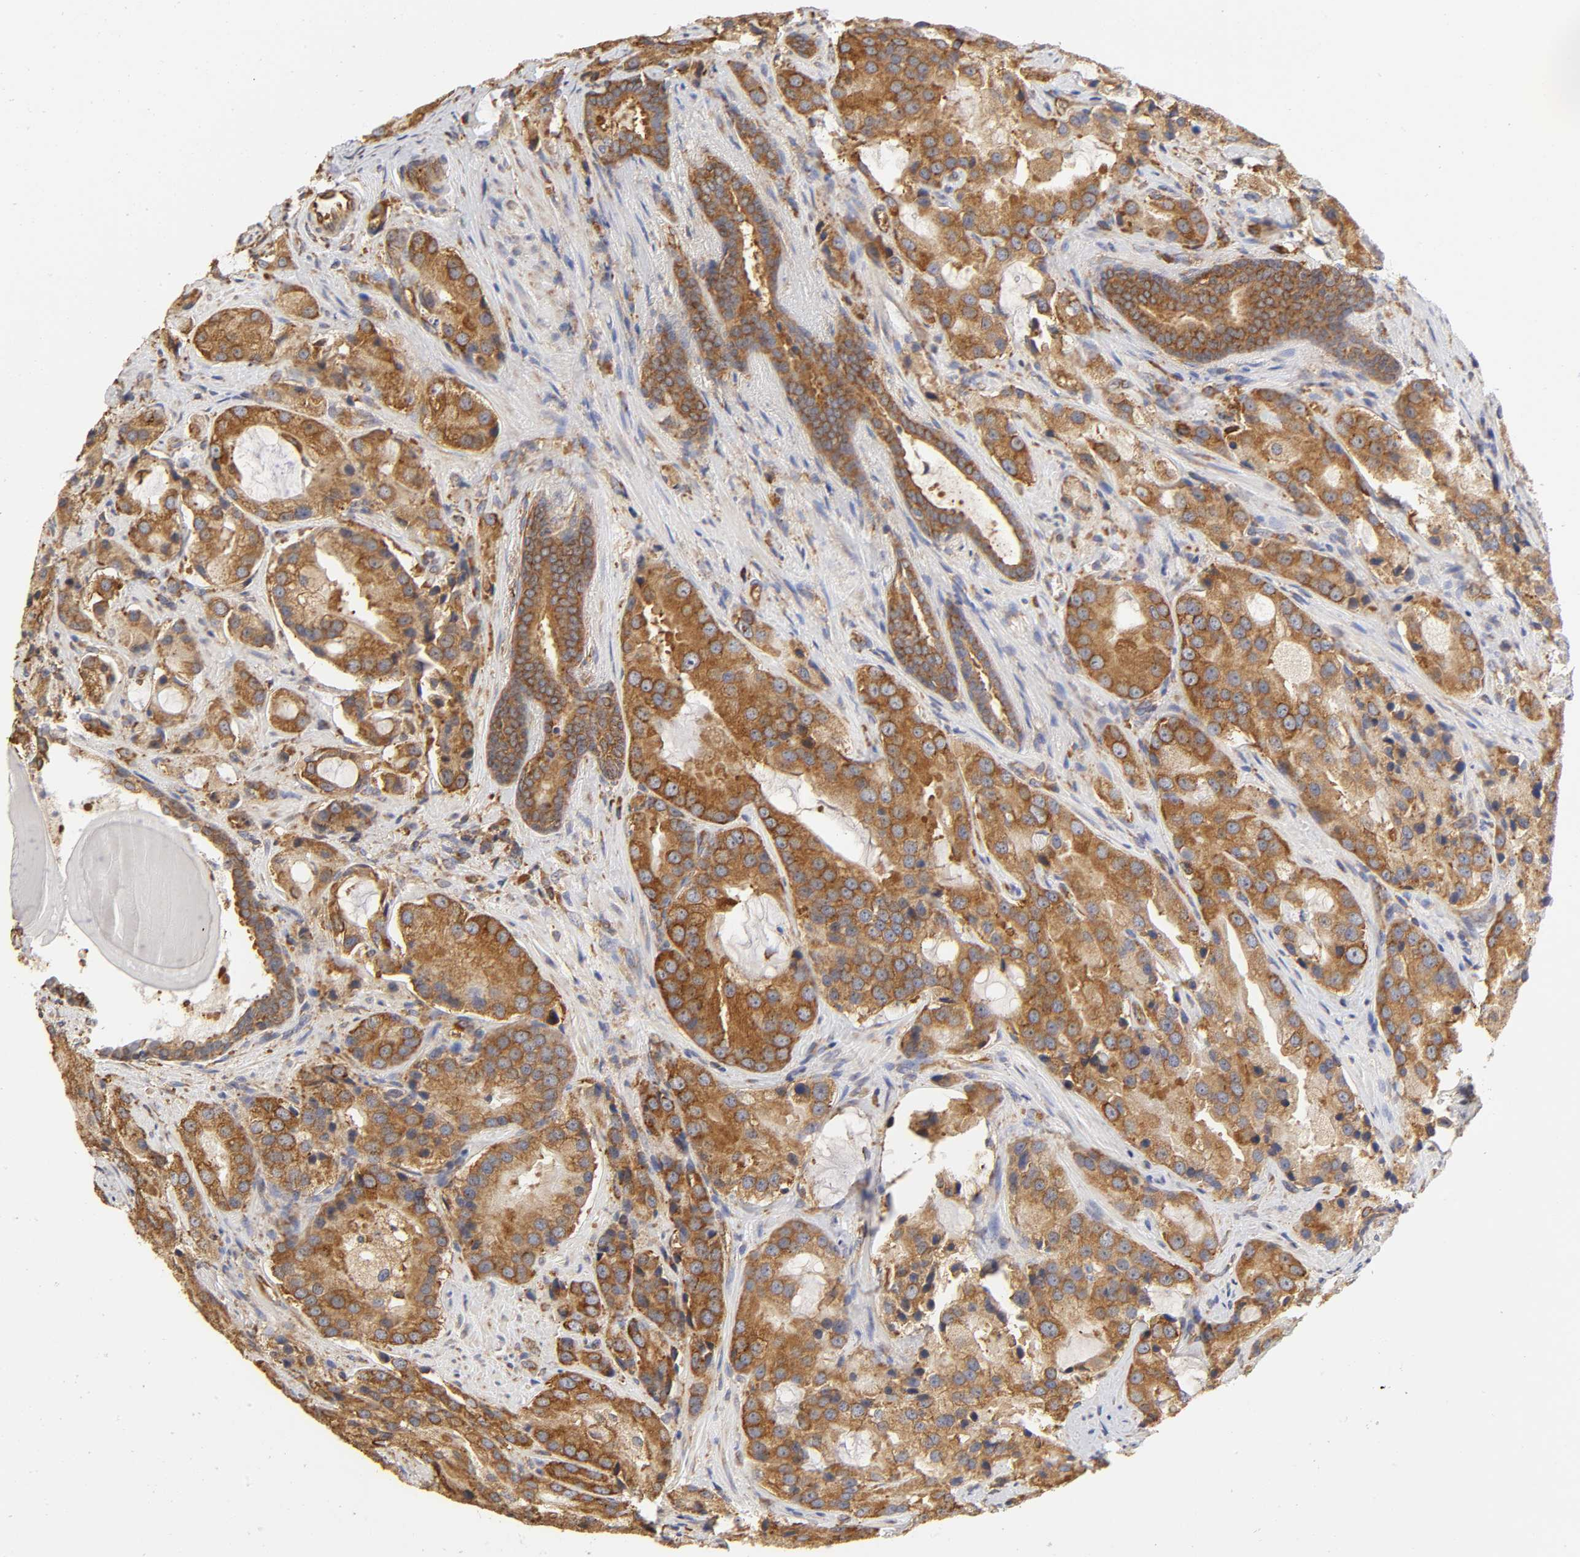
{"staining": {"intensity": "strong", "quantity": ">75%", "location": "cytoplasmic/membranous"}, "tissue": "prostate cancer", "cell_type": "Tumor cells", "image_type": "cancer", "snomed": [{"axis": "morphology", "description": "Adenocarcinoma, High grade"}, {"axis": "topography", "description": "Prostate"}], "caption": "The histopathology image shows immunohistochemical staining of adenocarcinoma (high-grade) (prostate). There is strong cytoplasmic/membranous positivity is seen in approximately >75% of tumor cells. The staining was performed using DAB, with brown indicating positive protein expression. Nuclei are stained blue with hematoxylin.", "gene": "RPL14", "patient": {"sex": "male", "age": 70}}